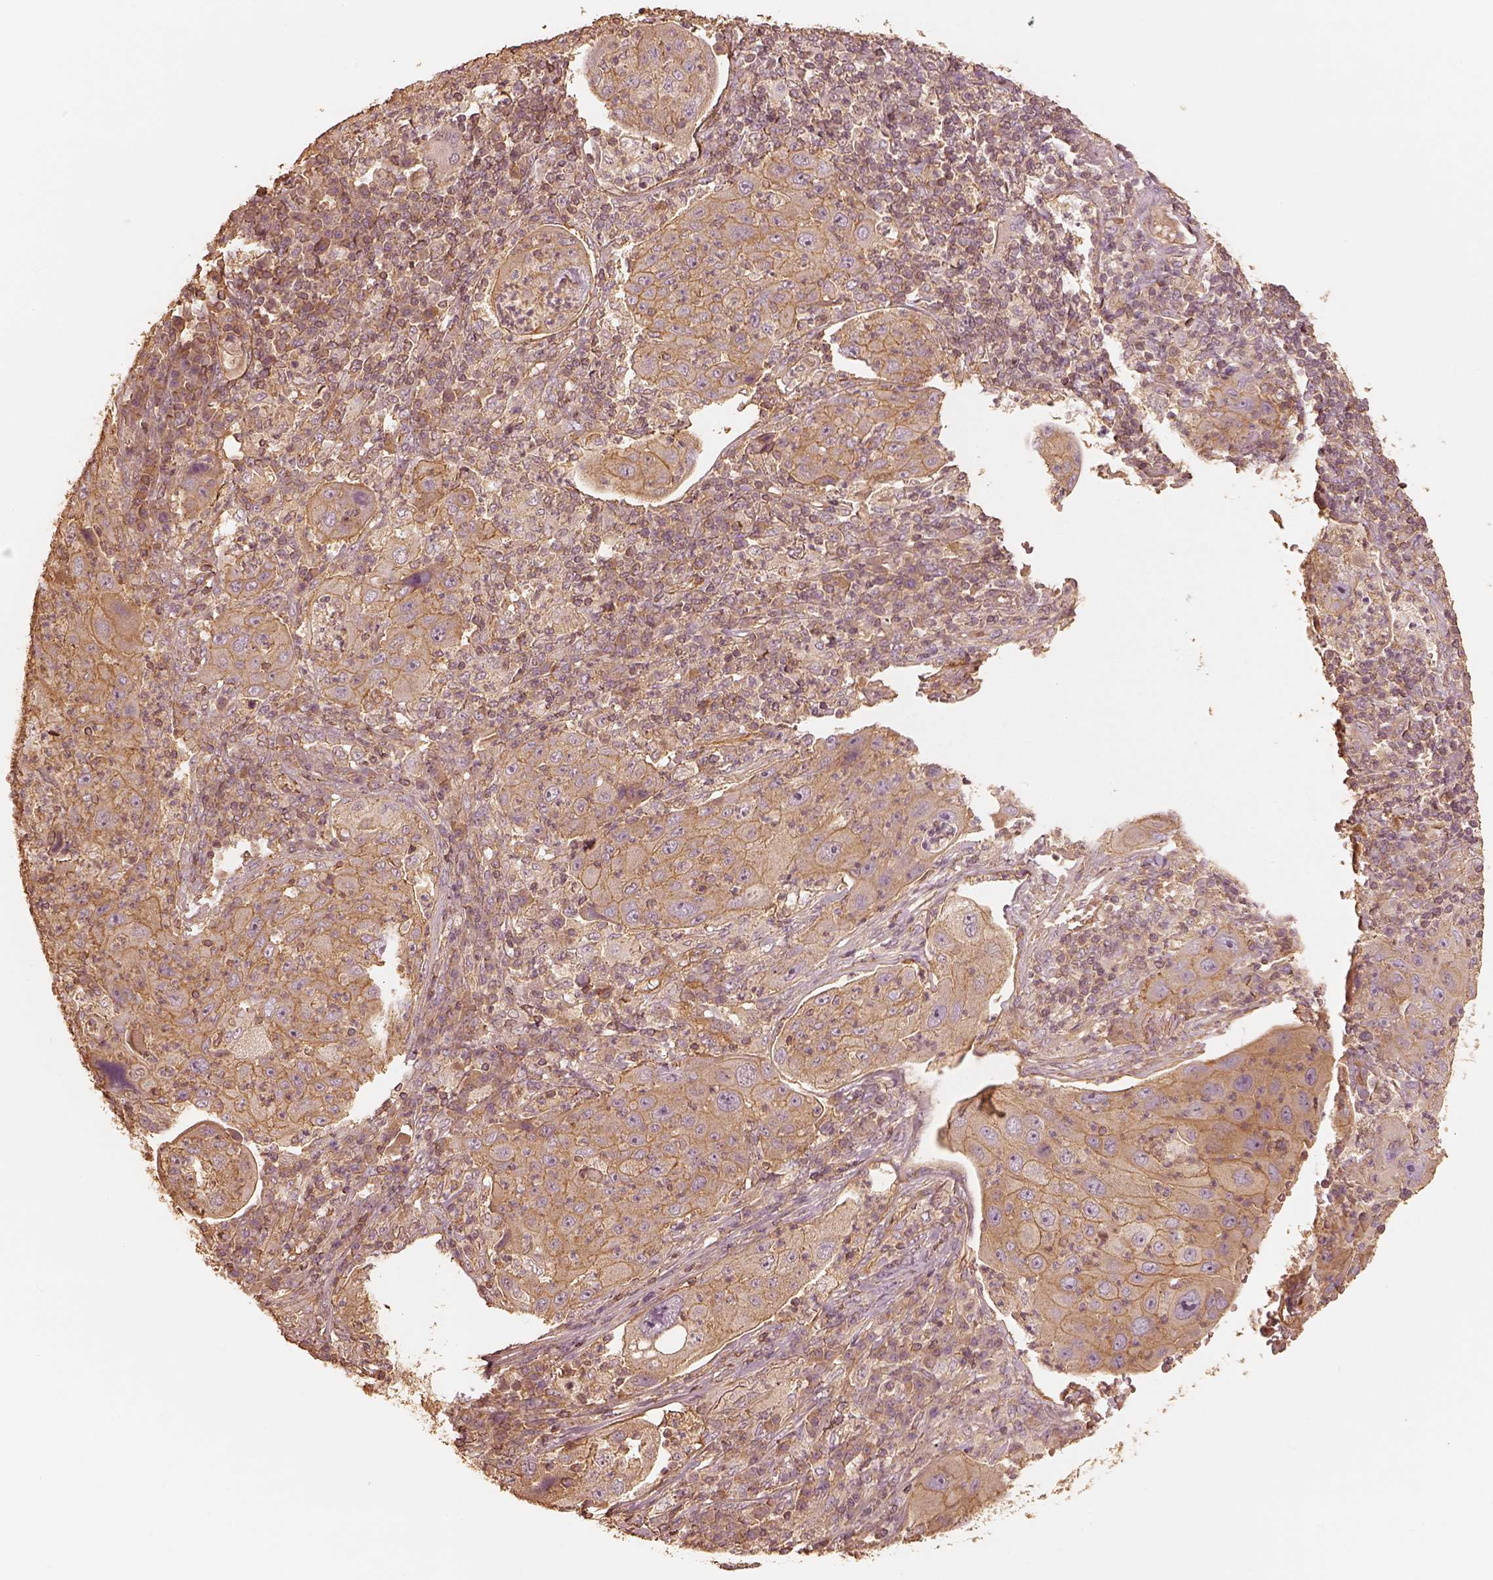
{"staining": {"intensity": "moderate", "quantity": ">75%", "location": "cytoplasmic/membranous"}, "tissue": "lung cancer", "cell_type": "Tumor cells", "image_type": "cancer", "snomed": [{"axis": "morphology", "description": "Squamous cell carcinoma, NOS"}, {"axis": "topography", "description": "Lung"}], "caption": "This is an image of immunohistochemistry (IHC) staining of squamous cell carcinoma (lung), which shows moderate staining in the cytoplasmic/membranous of tumor cells.", "gene": "WDR7", "patient": {"sex": "female", "age": 59}}